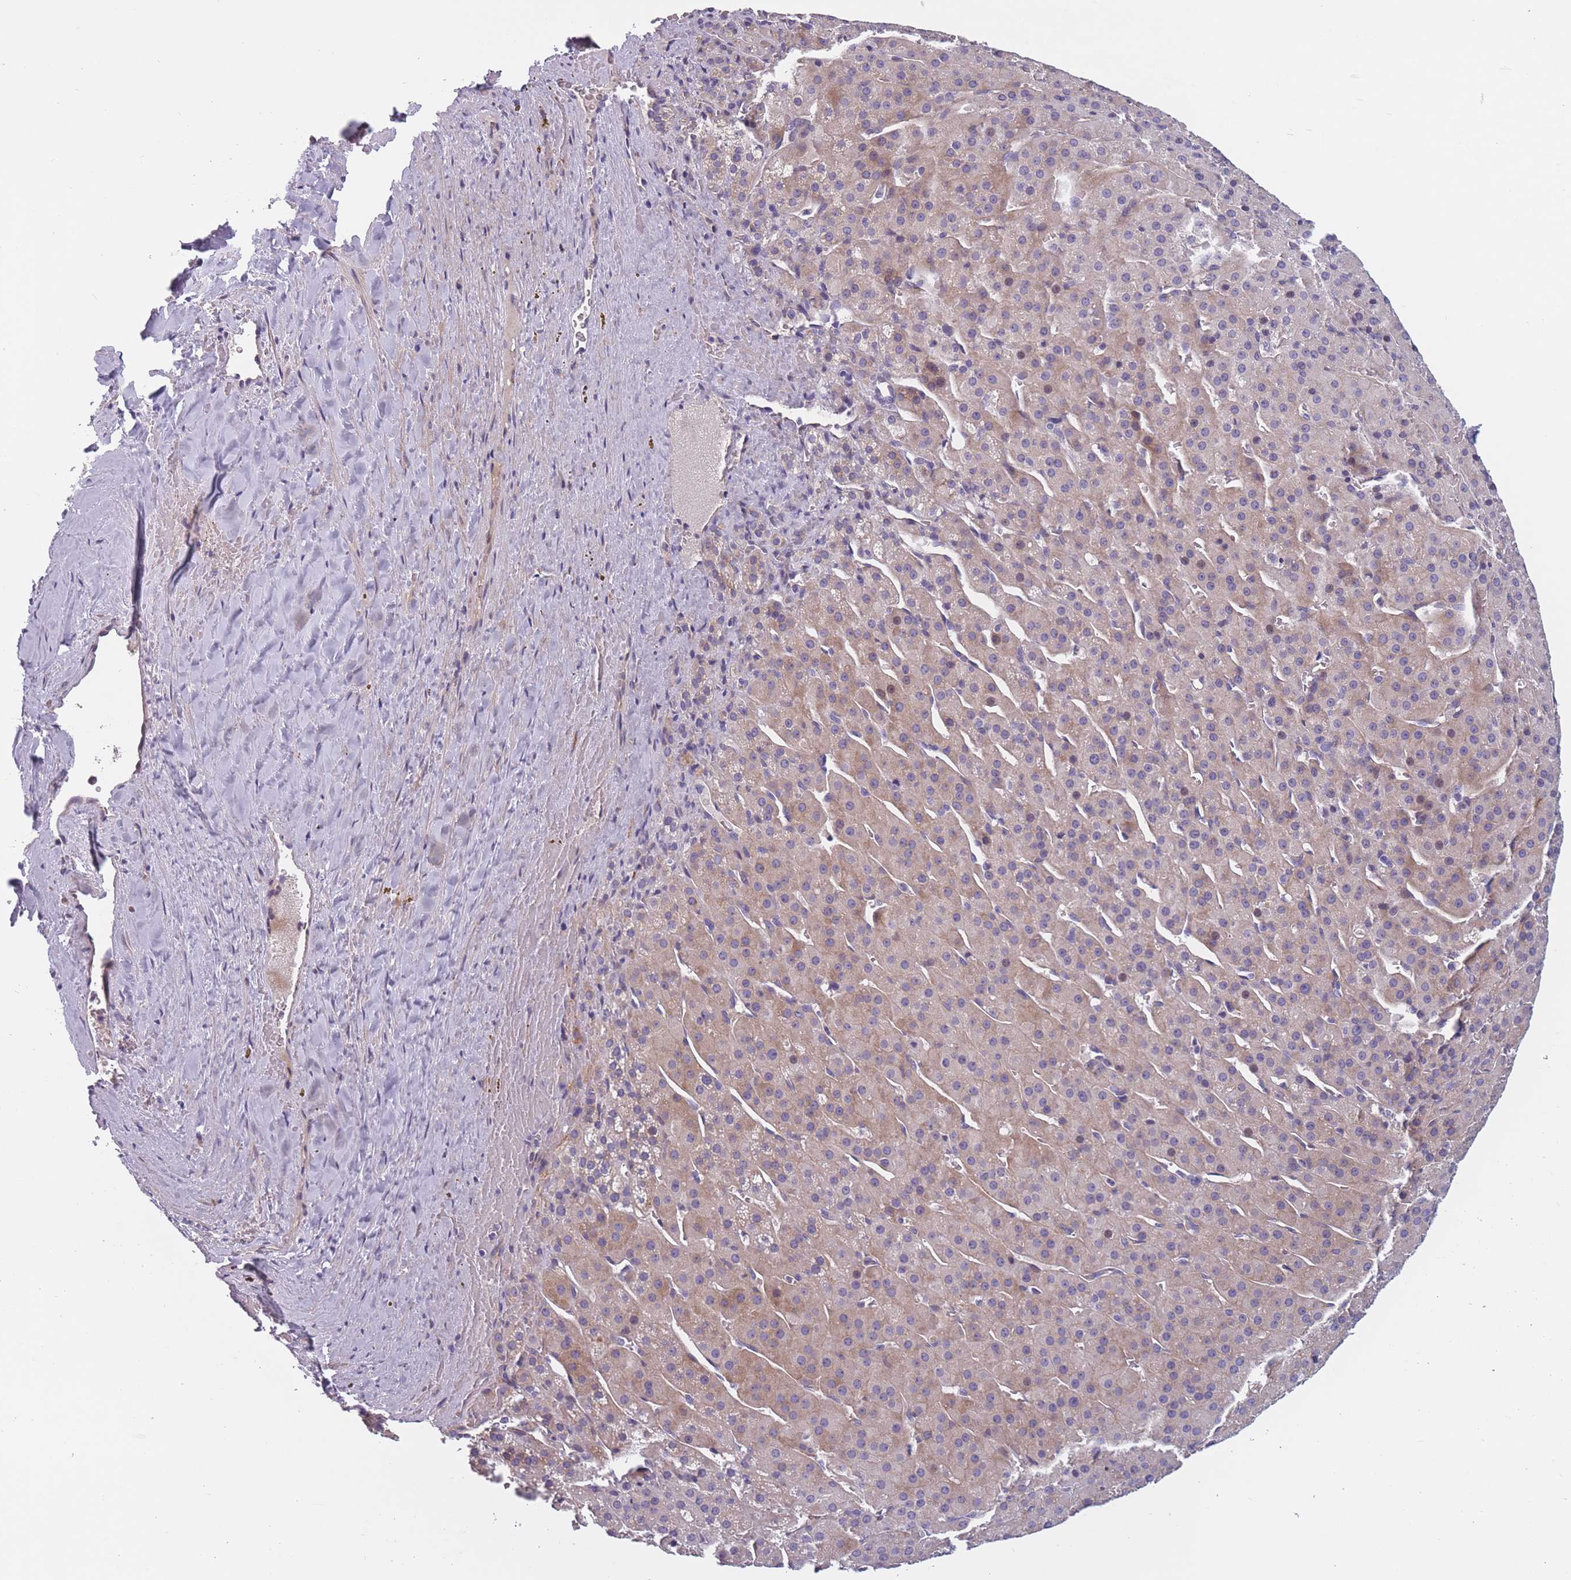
{"staining": {"intensity": "weak", "quantity": "25%-75%", "location": "cytoplasmic/membranous"}, "tissue": "adrenal gland", "cell_type": "Glandular cells", "image_type": "normal", "snomed": [{"axis": "morphology", "description": "Normal tissue, NOS"}, {"axis": "topography", "description": "Adrenal gland"}], "caption": "Glandular cells show weak cytoplasmic/membranous expression in approximately 25%-75% of cells in unremarkable adrenal gland.", "gene": "FAM83F", "patient": {"sex": "female", "age": 41}}